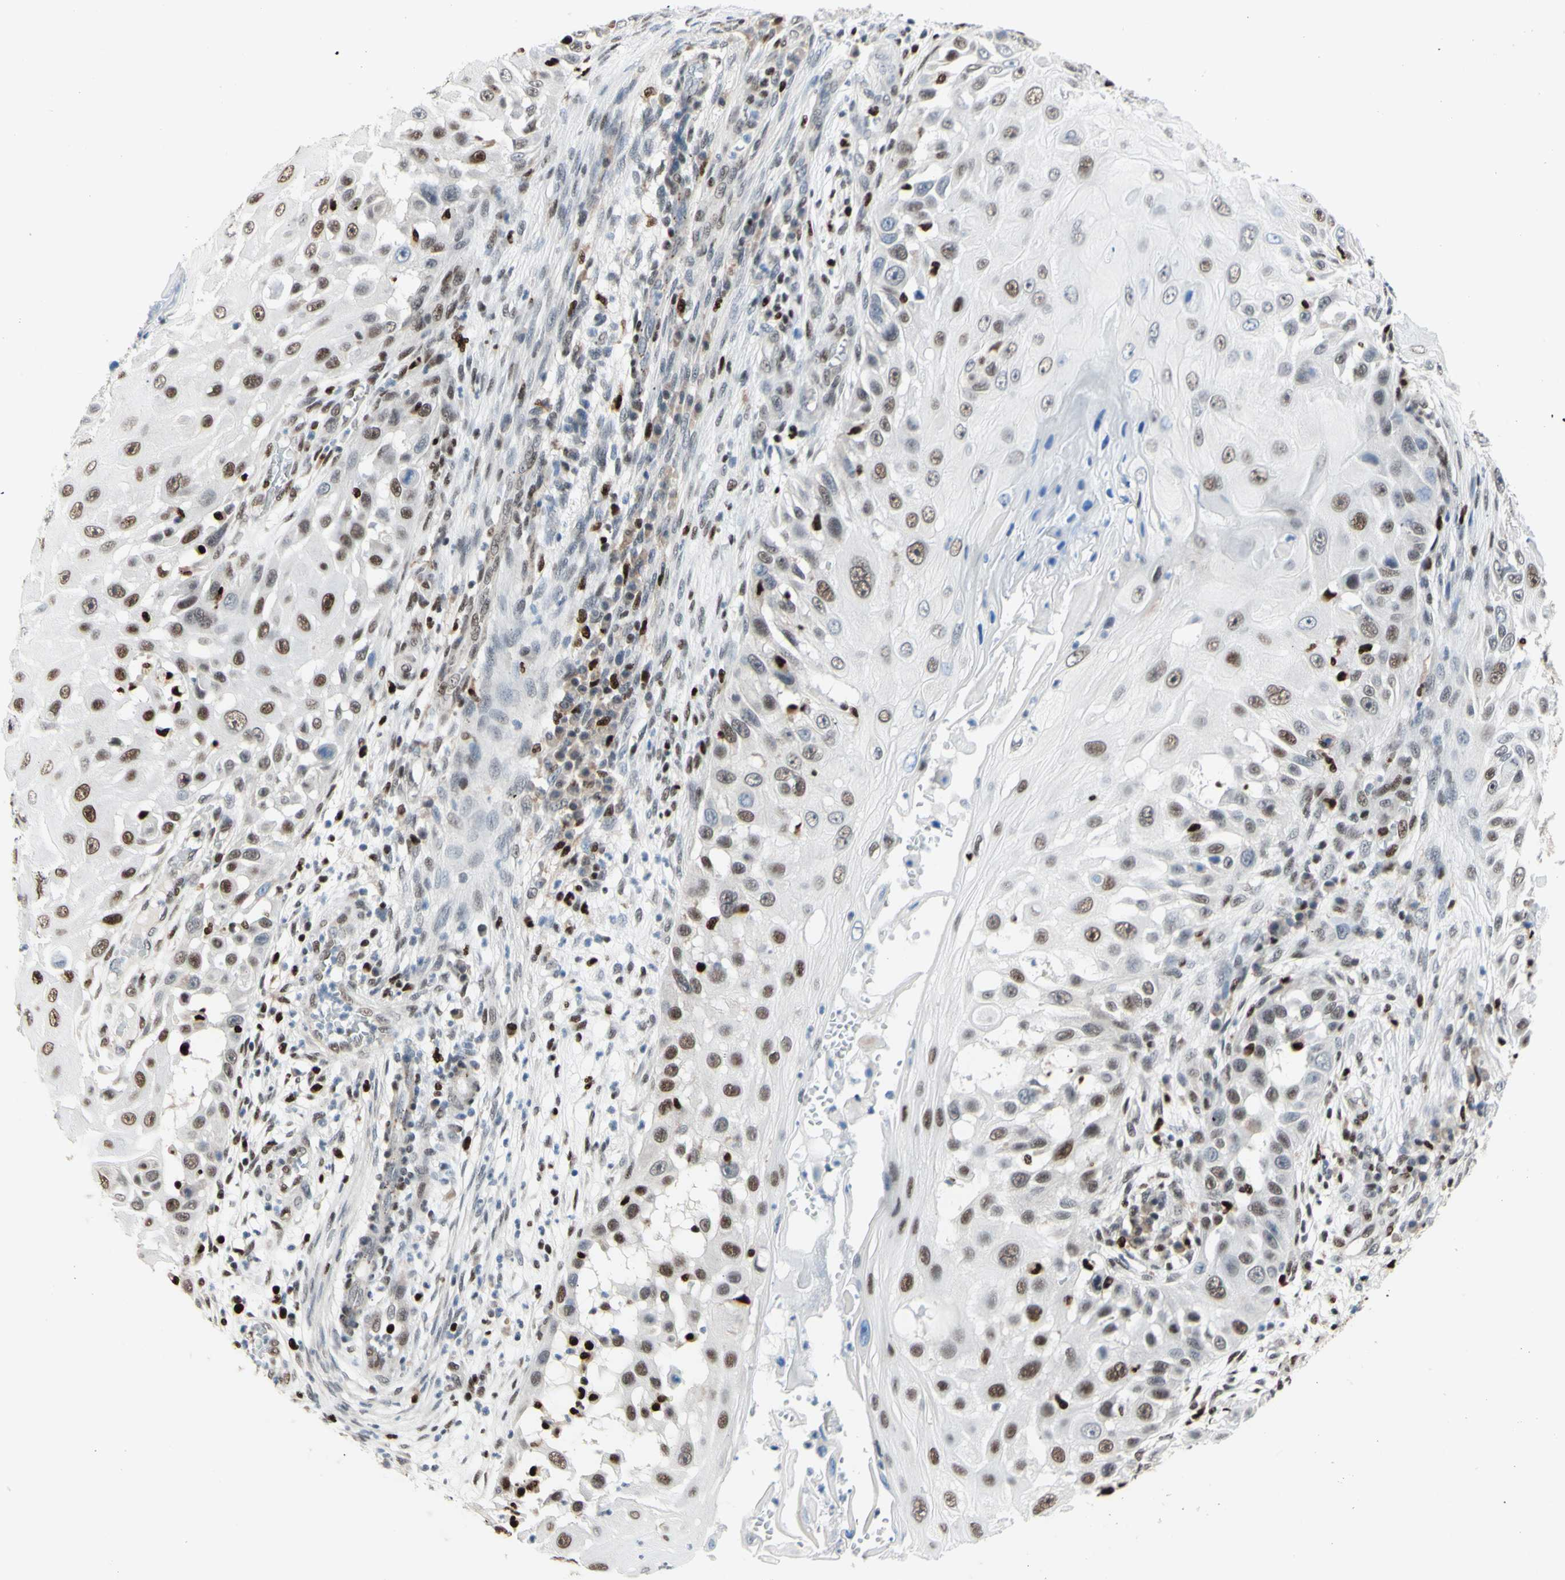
{"staining": {"intensity": "weak", "quantity": ">75%", "location": "nuclear"}, "tissue": "skin cancer", "cell_type": "Tumor cells", "image_type": "cancer", "snomed": [{"axis": "morphology", "description": "Squamous cell carcinoma, NOS"}, {"axis": "topography", "description": "Skin"}], "caption": "Immunohistochemistry (IHC) histopathology image of human skin cancer stained for a protein (brown), which exhibits low levels of weak nuclear positivity in about >75% of tumor cells.", "gene": "EED", "patient": {"sex": "female", "age": 44}}